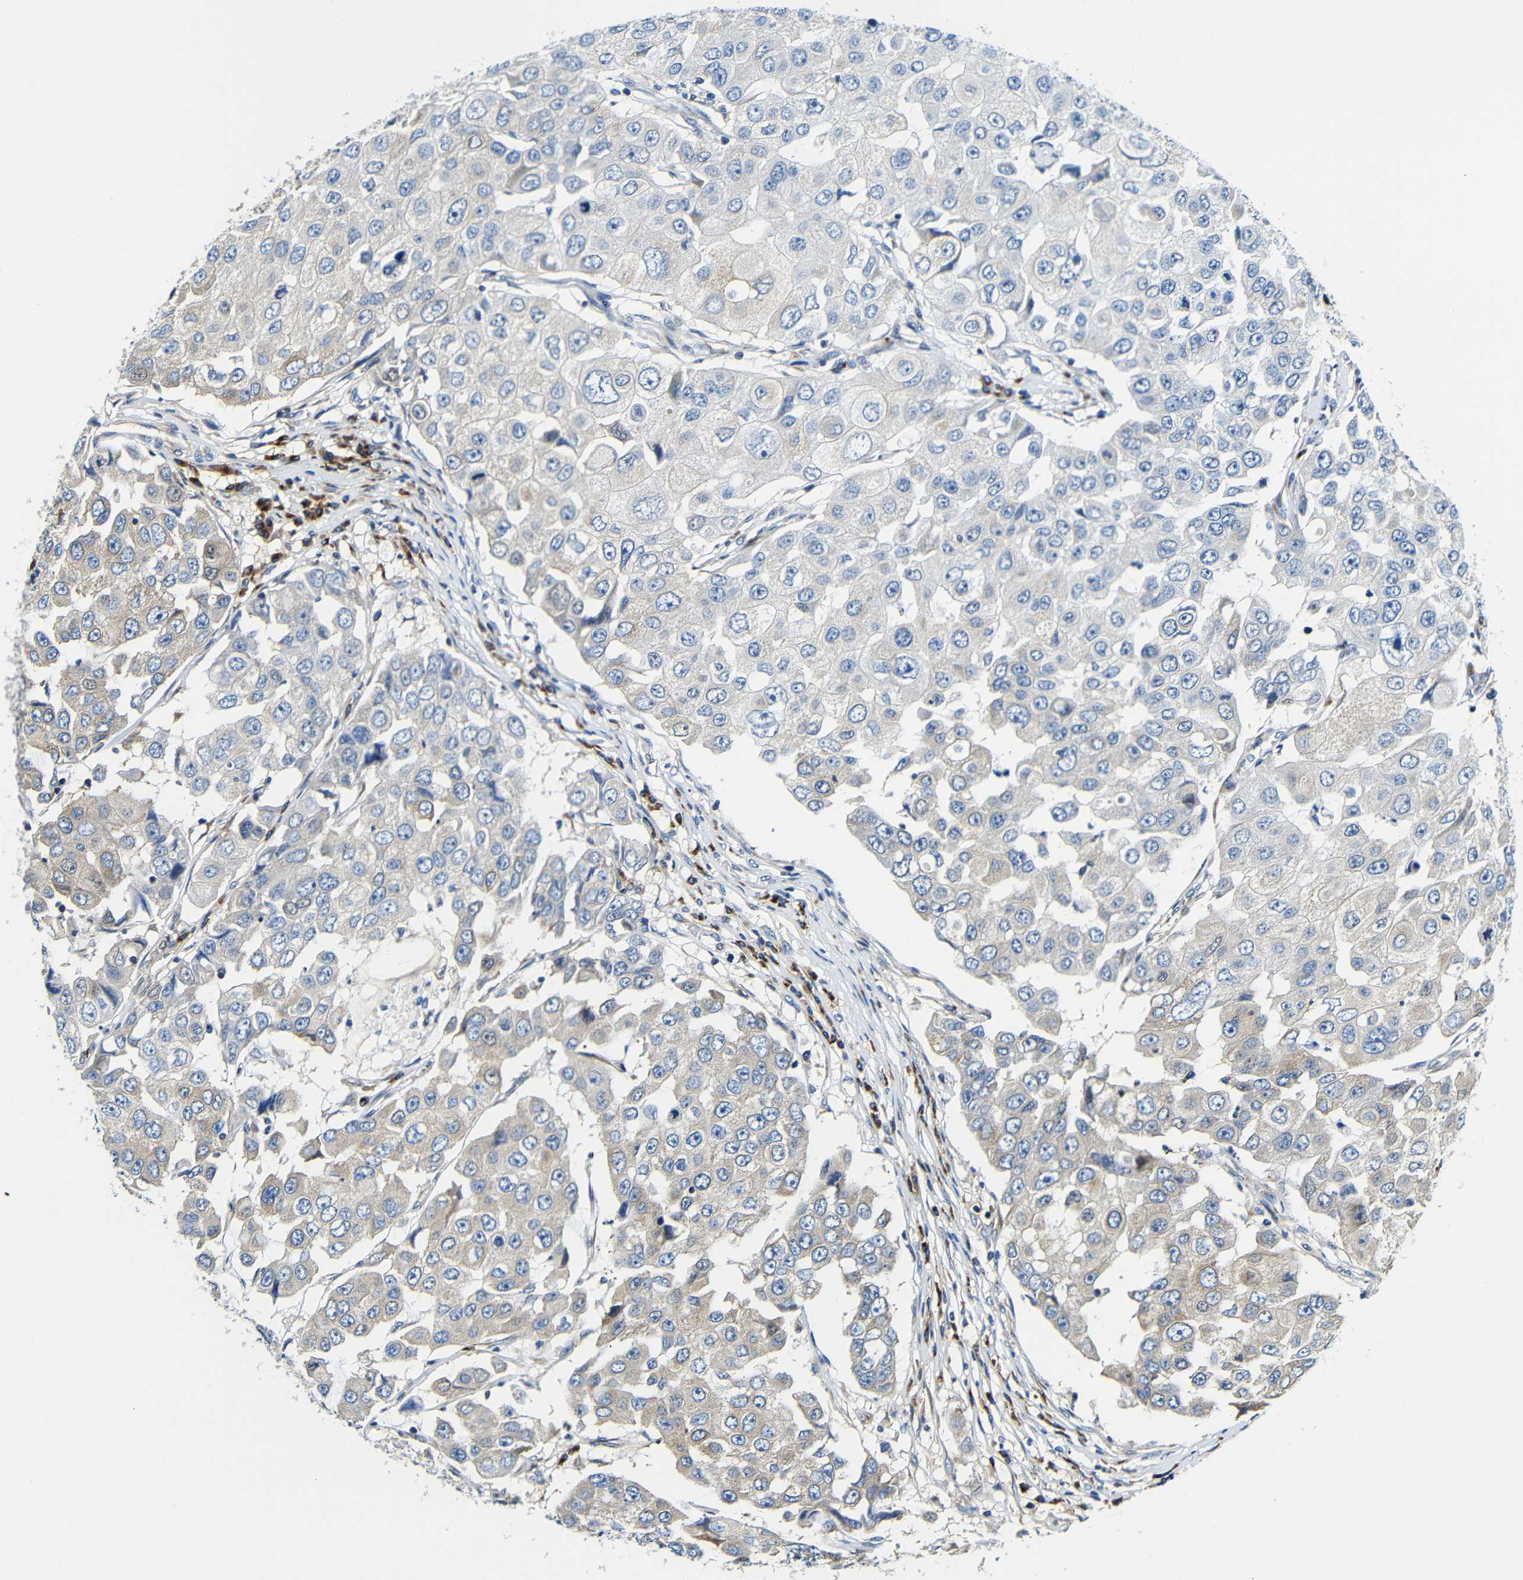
{"staining": {"intensity": "moderate", "quantity": "25%-75%", "location": "cytoplasmic/membranous"}, "tissue": "breast cancer", "cell_type": "Tumor cells", "image_type": "cancer", "snomed": [{"axis": "morphology", "description": "Duct carcinoma"}, {"axis": "topography", "description": "Breast"}], "caption": "DAB (3,3'-diaminobenzidine) immunohistochemical staining of human breast invasive ductal carcinoma demonstrates moderate cytoplasmic/membranous protein positivity in approximately 25%-75% of tumor cells. The protein of interest is shown in brown color, while the nuclei are stained blue.", "gene": "USO1", "patient": {"sex": "female", "age": 27}}